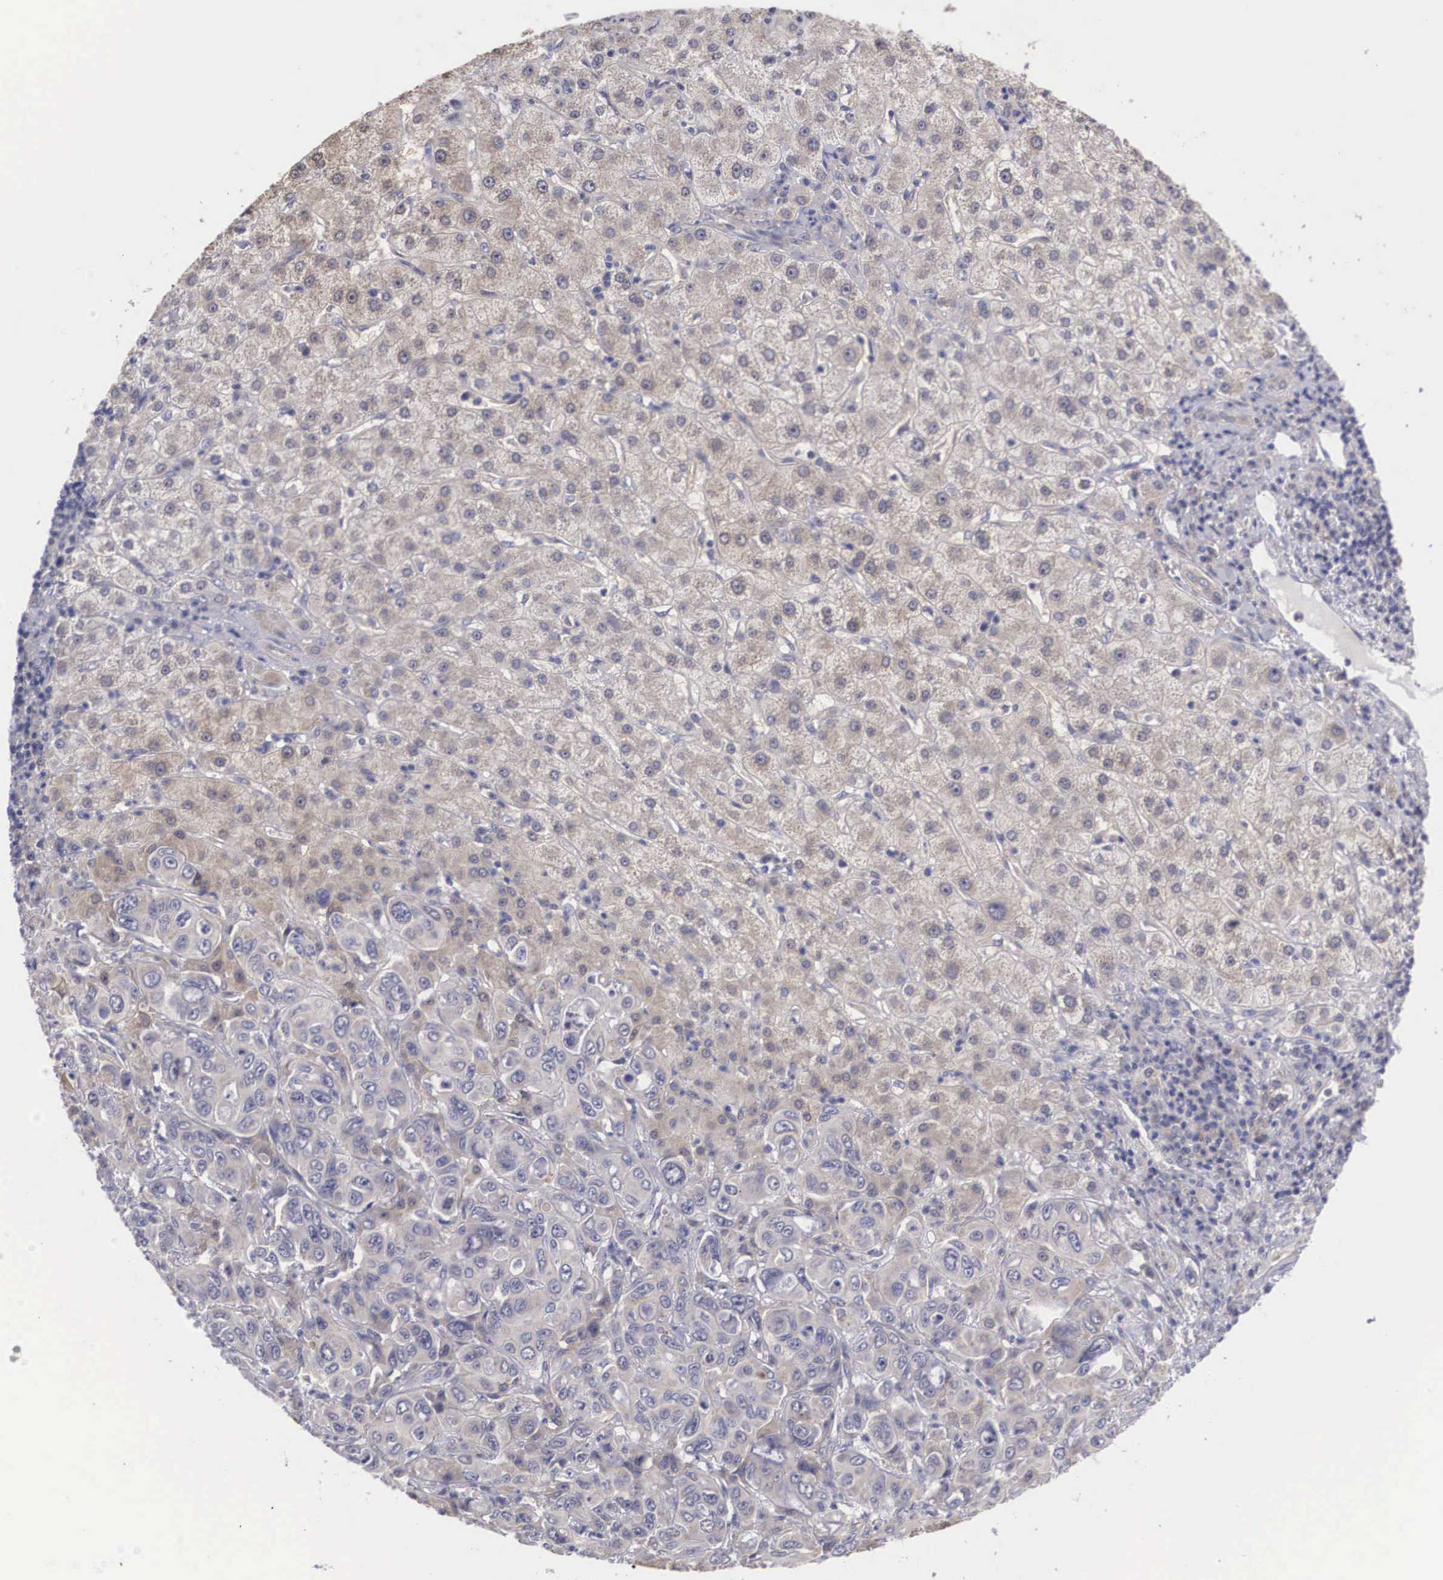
{"staining": {"intensity": "weak", "quantity": "25%-75%", "location": "cytoplasmic/membranous"}, "tissue": "liver cancer", "cell_type": "Tumor cells", "image_type": "cancer", "snomed": [{"axis": "morphology", "description": "Cholangiocarcinoma"}, {"axis": "topography", "description": "Liver"}], "caption": "Protein expression analysis of liver cholangiocarcinoma exhibits weak cytoplasmic/membranous positivity in about 25%-75% of tumor cells. The protein is stained brown, and the nuclei are stained in blue (DAB IHC with brightfield microscopy, high magnification).", "gene": "GRIPAP1", "patient": {"sex": "female", "age": 79}}